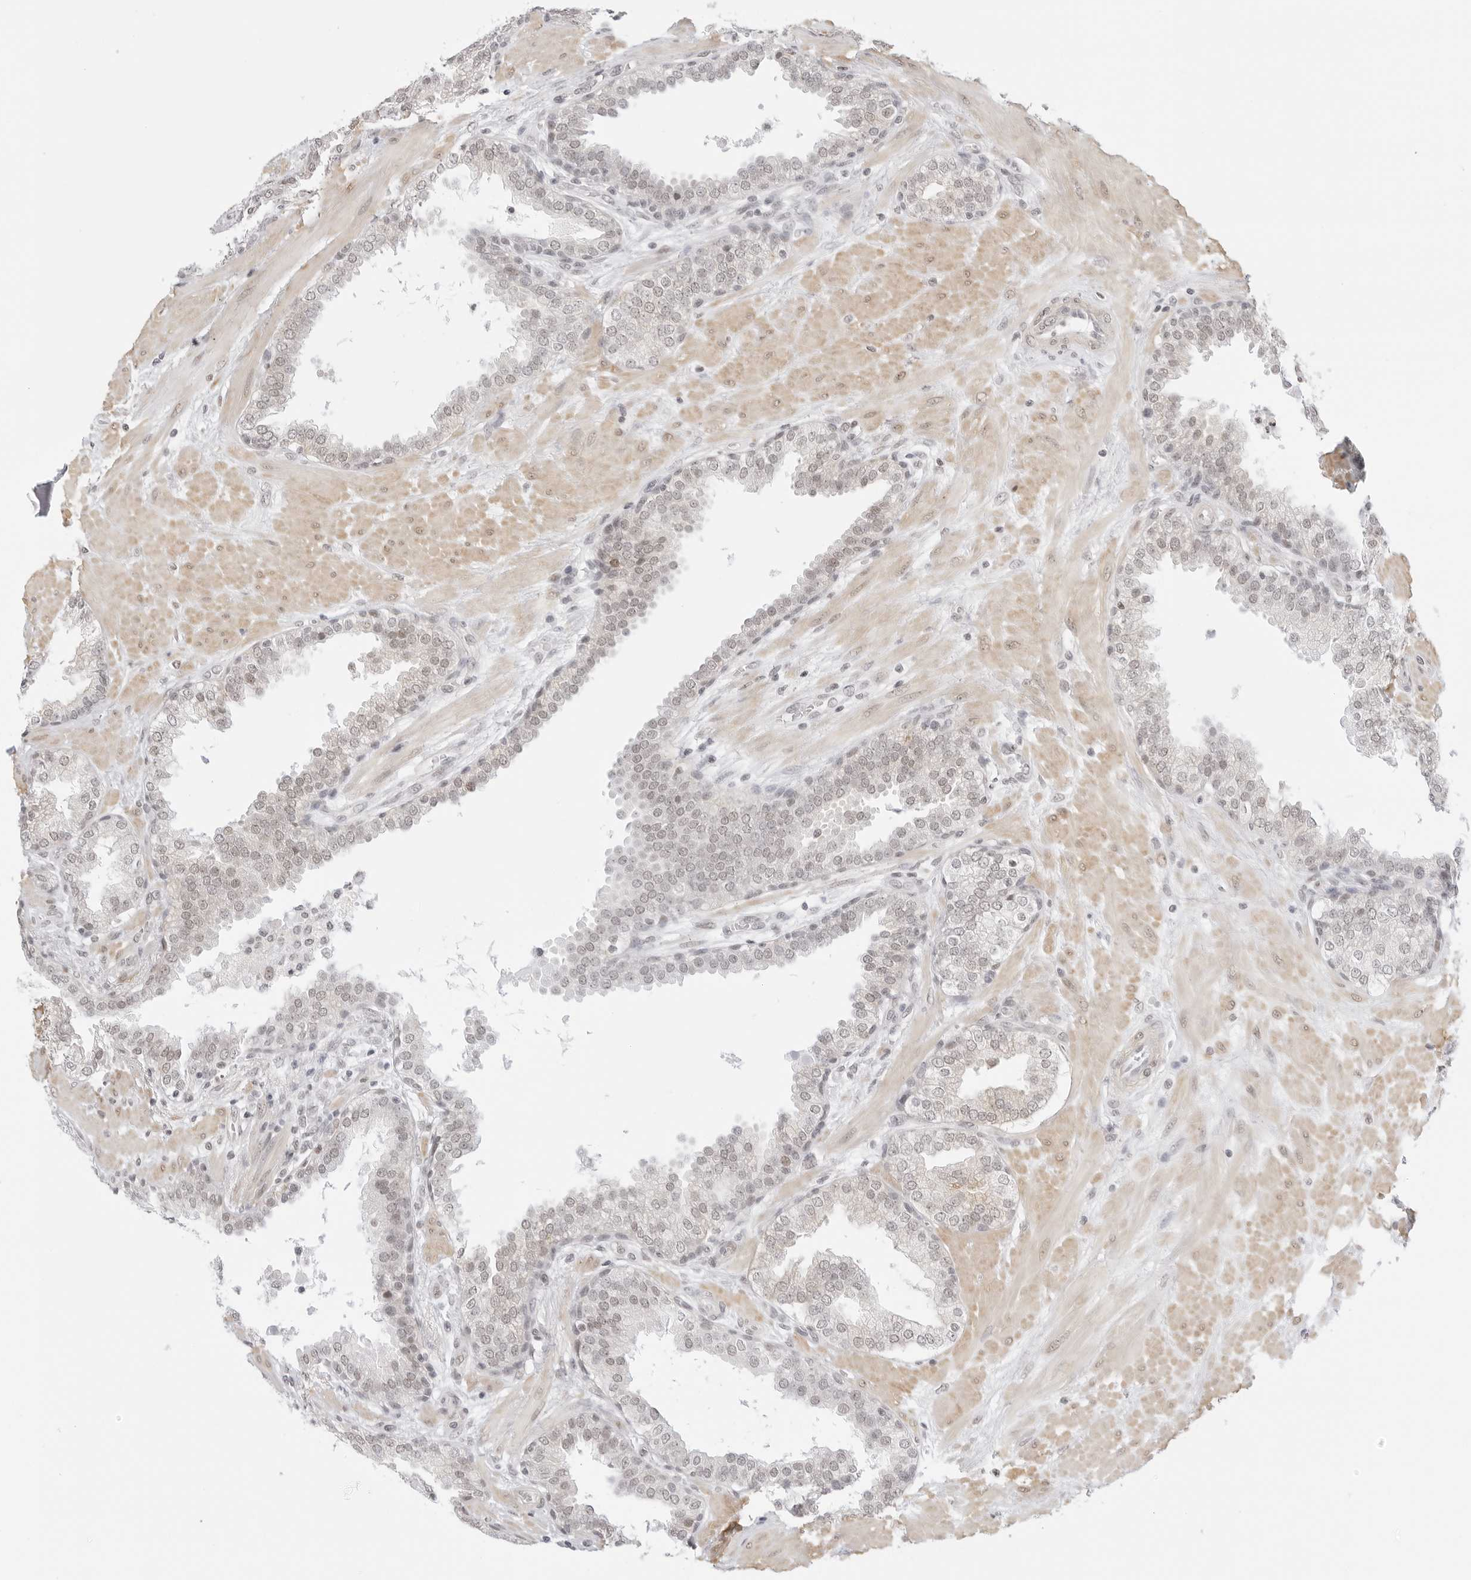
{"staining": {"intensity": "weak", "quantity": "25%-75%", "location": "nuclear"}, "tissue": "prostate", "cell_type": "Glandular cells", "image_type": "normal", "snomed": [{"axis": "morphology", "description": "Normal tissue, NOS"}, {"axis": "topography", "description": "Prostate"}], "caption": "High-power microscopy captured an immunohistochemistry (IHC) micrograph of unremarkable prostate, revealing weak nuclear positivity in approximately 25%-75% of glandular cells. (Brightfield microscopy of DAB IHC at high magnification).", "gene": "TCIM", "patient": {"sex": "male", "age": 51}}